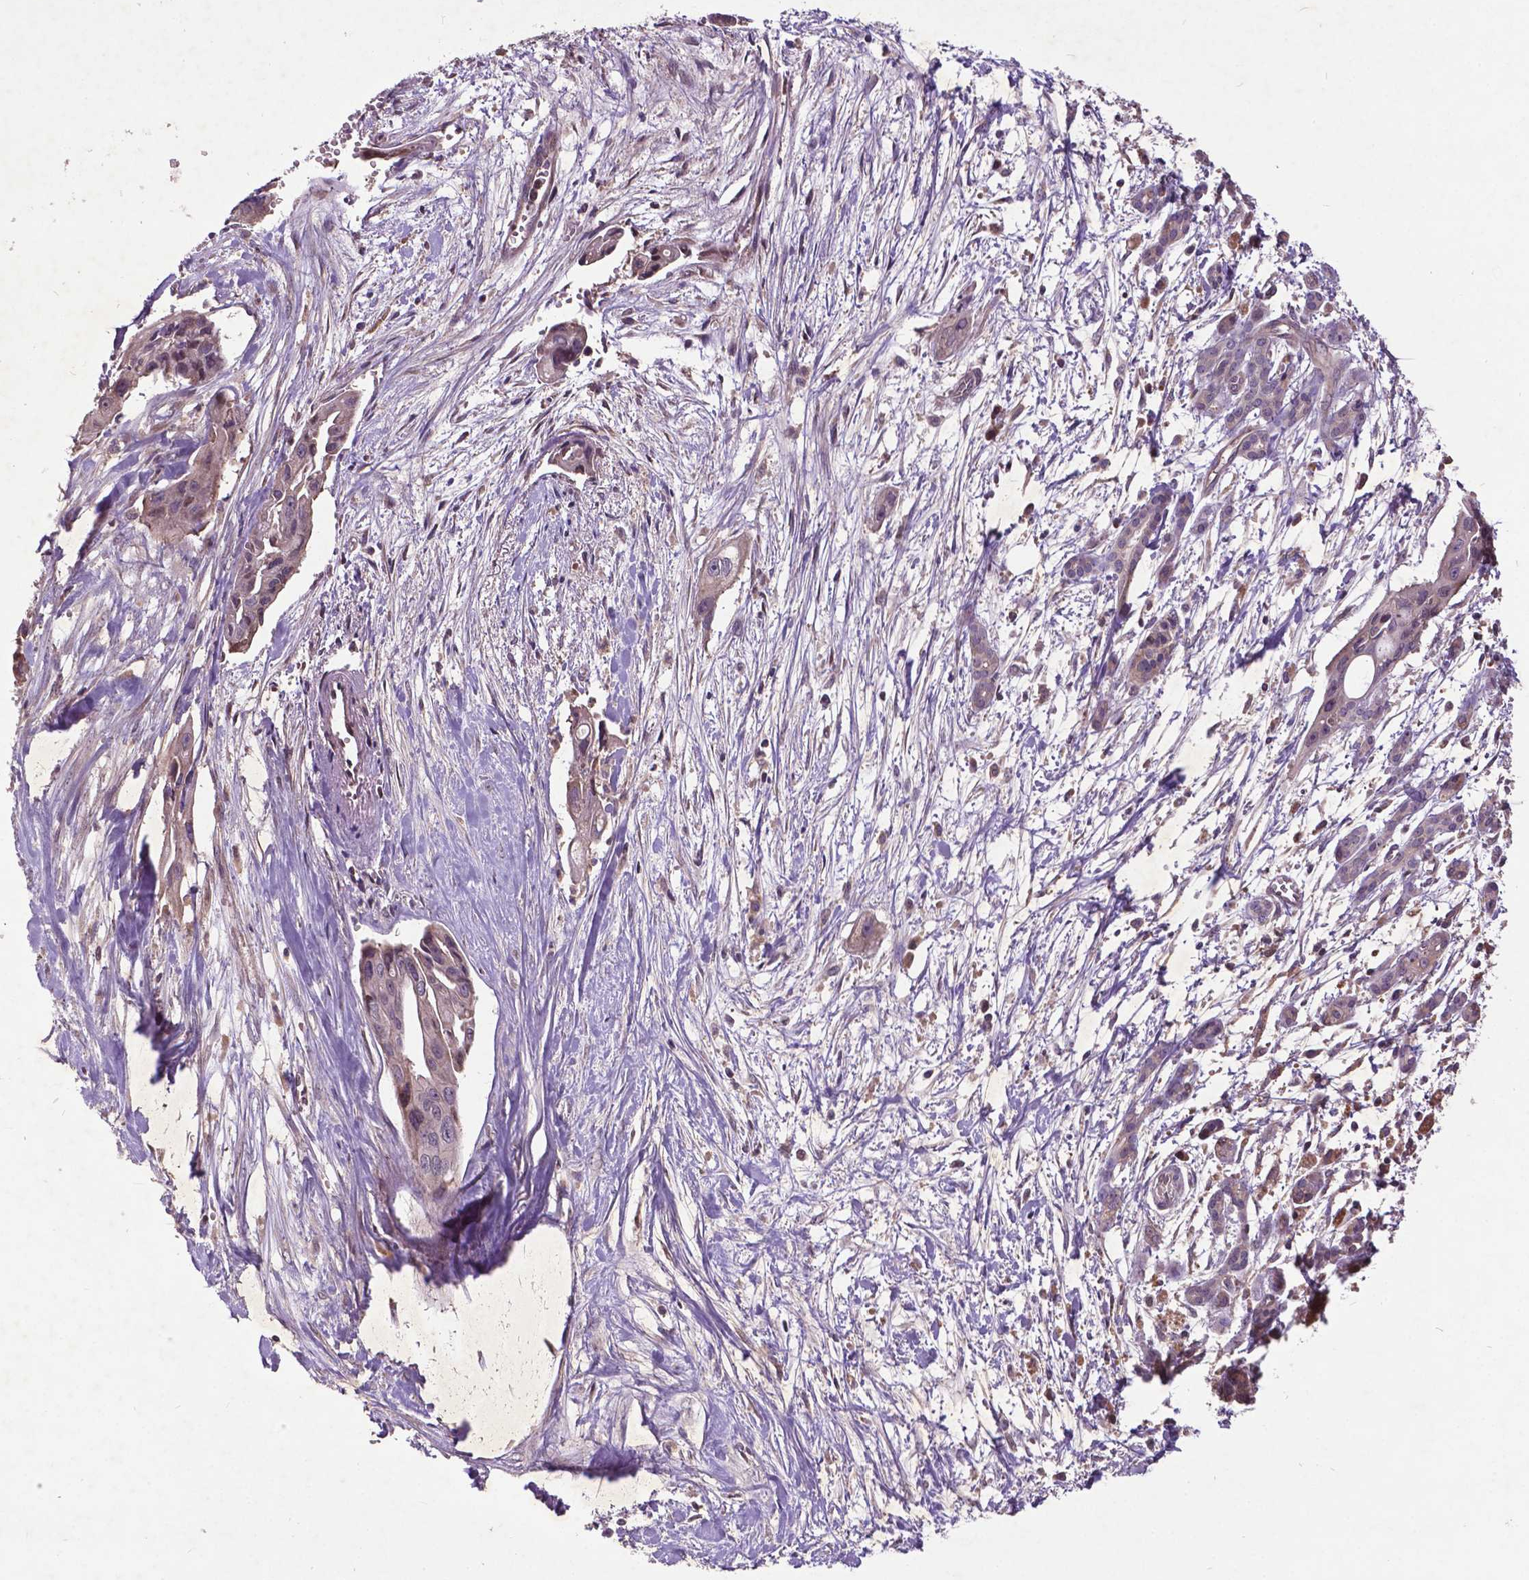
{"staining": {"intensity": "negative", "quantity": "none", "location": "none"}, "tissue": "pancreatic cancer", "cell_type": "Tumor cells", "image_type": "cancer", "snomed": [{"axis": "morphology", "description": "Adenocarcinoma, NOS"}, {"axis": "topography", "description": "Pancreas"}], "caption": "A histopathology image of human pancreatic cancer is negative for staining in tumor cells.", "gene": "AP1S3", "patient": {"sex": "male", "age": 60}}